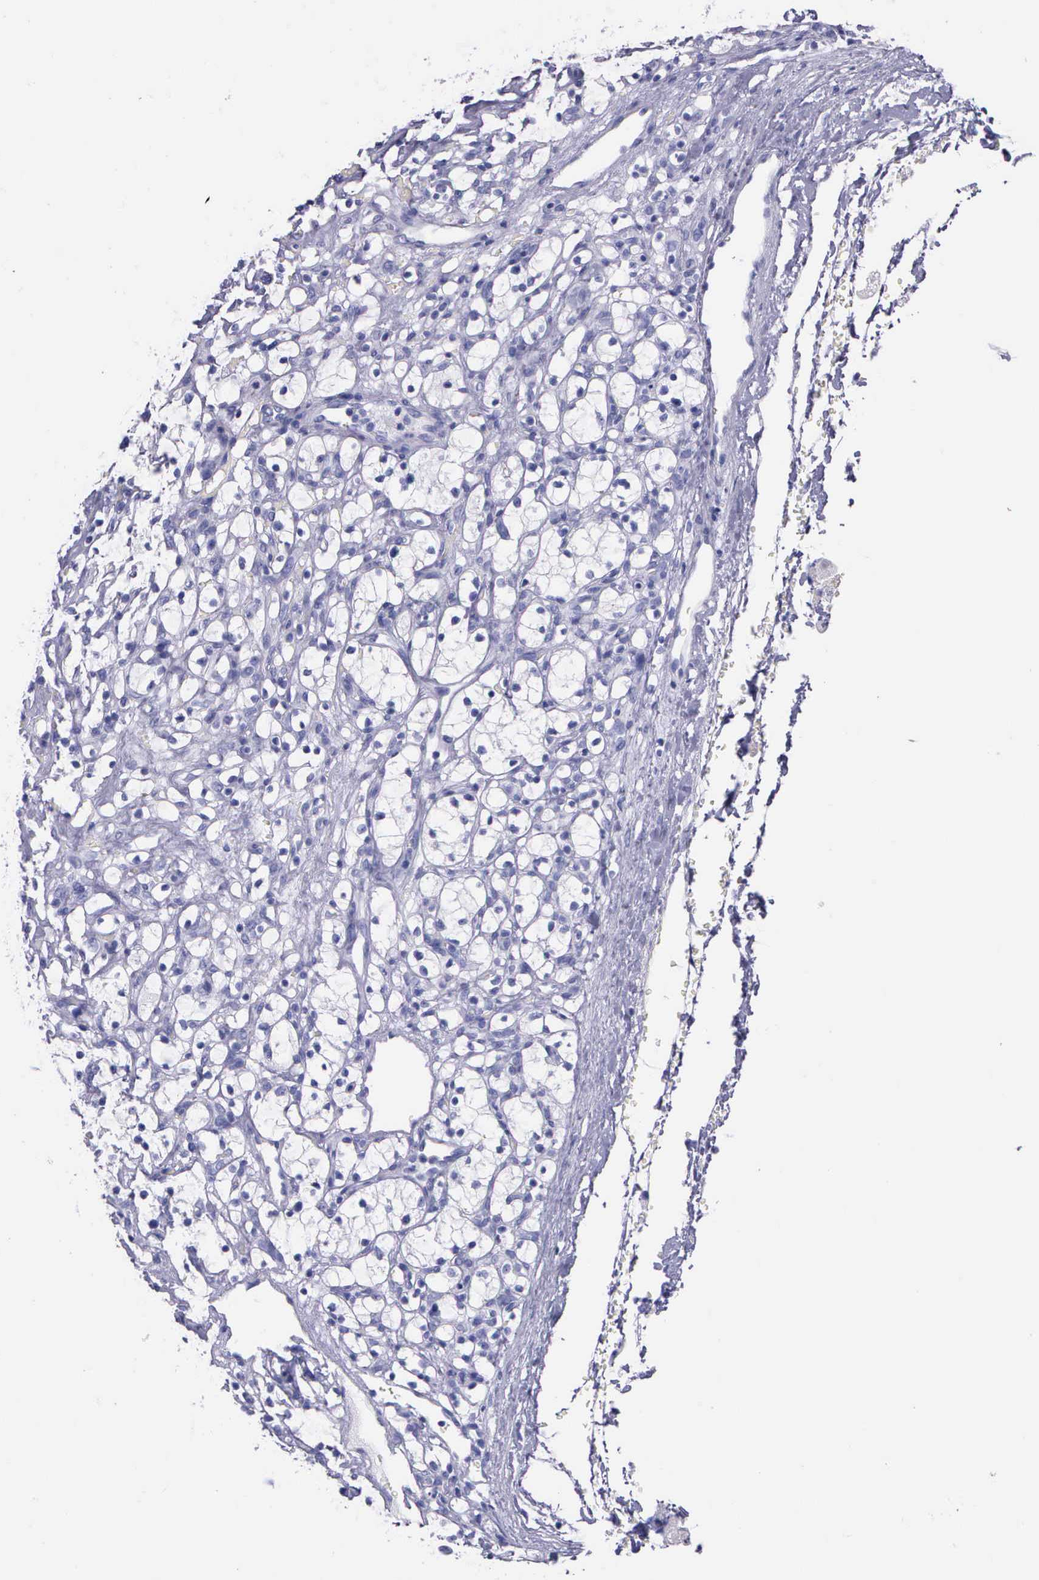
{"staining": {"intensity": "negative", "quantity": "none", "location": "none"}, "tissue": "renal cancer", "cell_type": "Tumor cells", "image_type": "cancer", "snomed": [{"axis": "morphology", "description": "Adenocarcinoma, NOS"}, {"axis": "topography", "description": "Kidney"}], "caption": "Tumor cells are negative for brown protein staining in renal cancer. Nuclei are stained in blue.", "gene": "KLK3", "patient": {"sex": "female", "age": 83}}